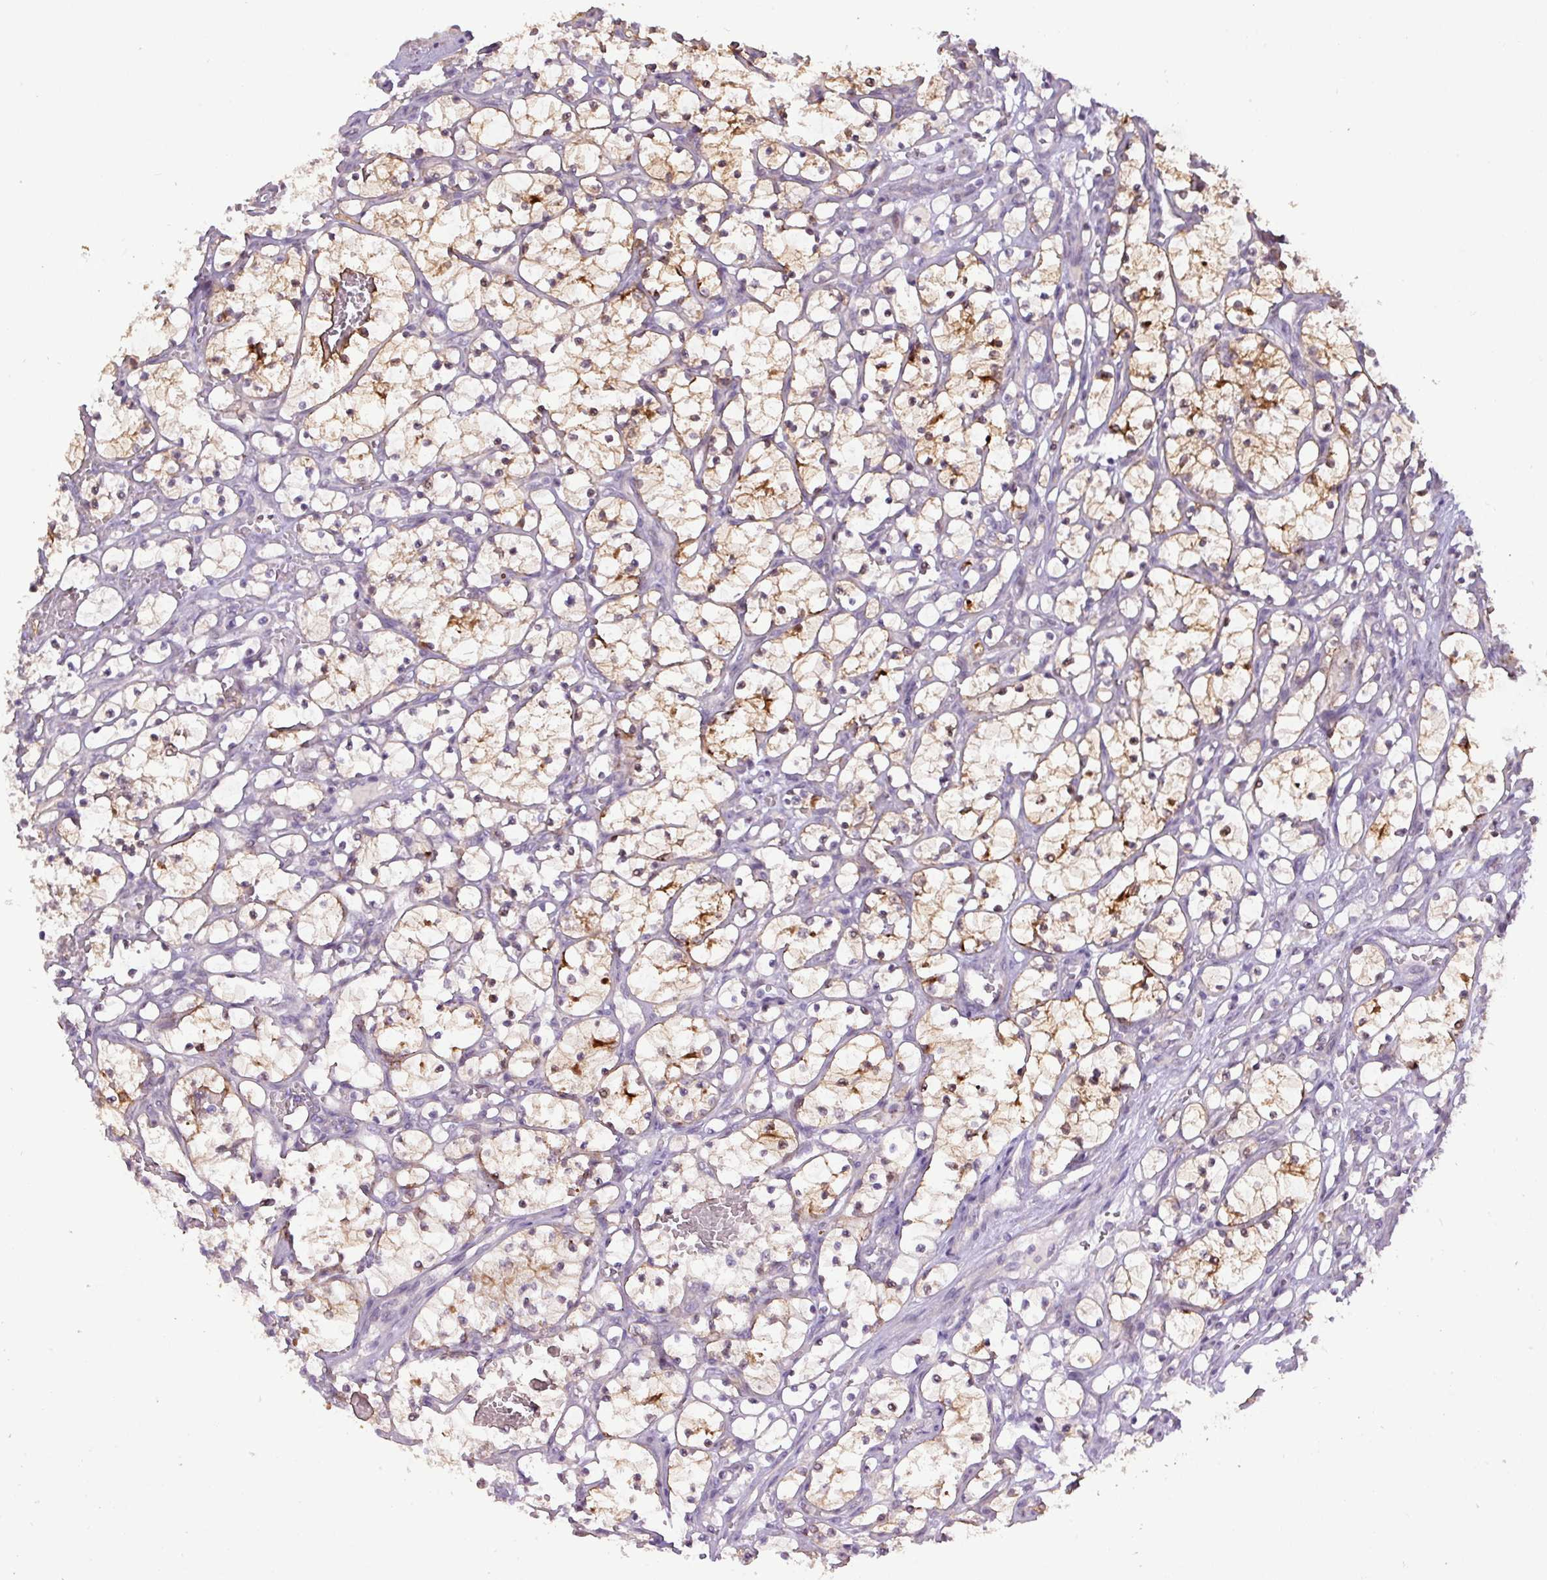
{"staining": {"intensity": "weak", "quantity": ">75%", "location": "cytoplasmic/membranous,nuclear"}, "tissue": "renal cancer", "cell_type": "Tumor cells", "image_type": "cancer", "snomed": [{"axis": "morphology", "description": "Adenocarcinoma, NOS"}, {"axis": "topography", "description": "Kidney"}], "caption": "IHC micrograph of neoplastic tissue: human renal adenocarcinoma stained using IHC displays low levels of weak protein expression localized specifically in the cytoplasmic/membranous and nuclear of tumor cells, appearing as a cytoplasmic/membranous and nuclear brown color.", "gene": "RIPPLY1", "patient": {"sex": "female", "age": 69}}